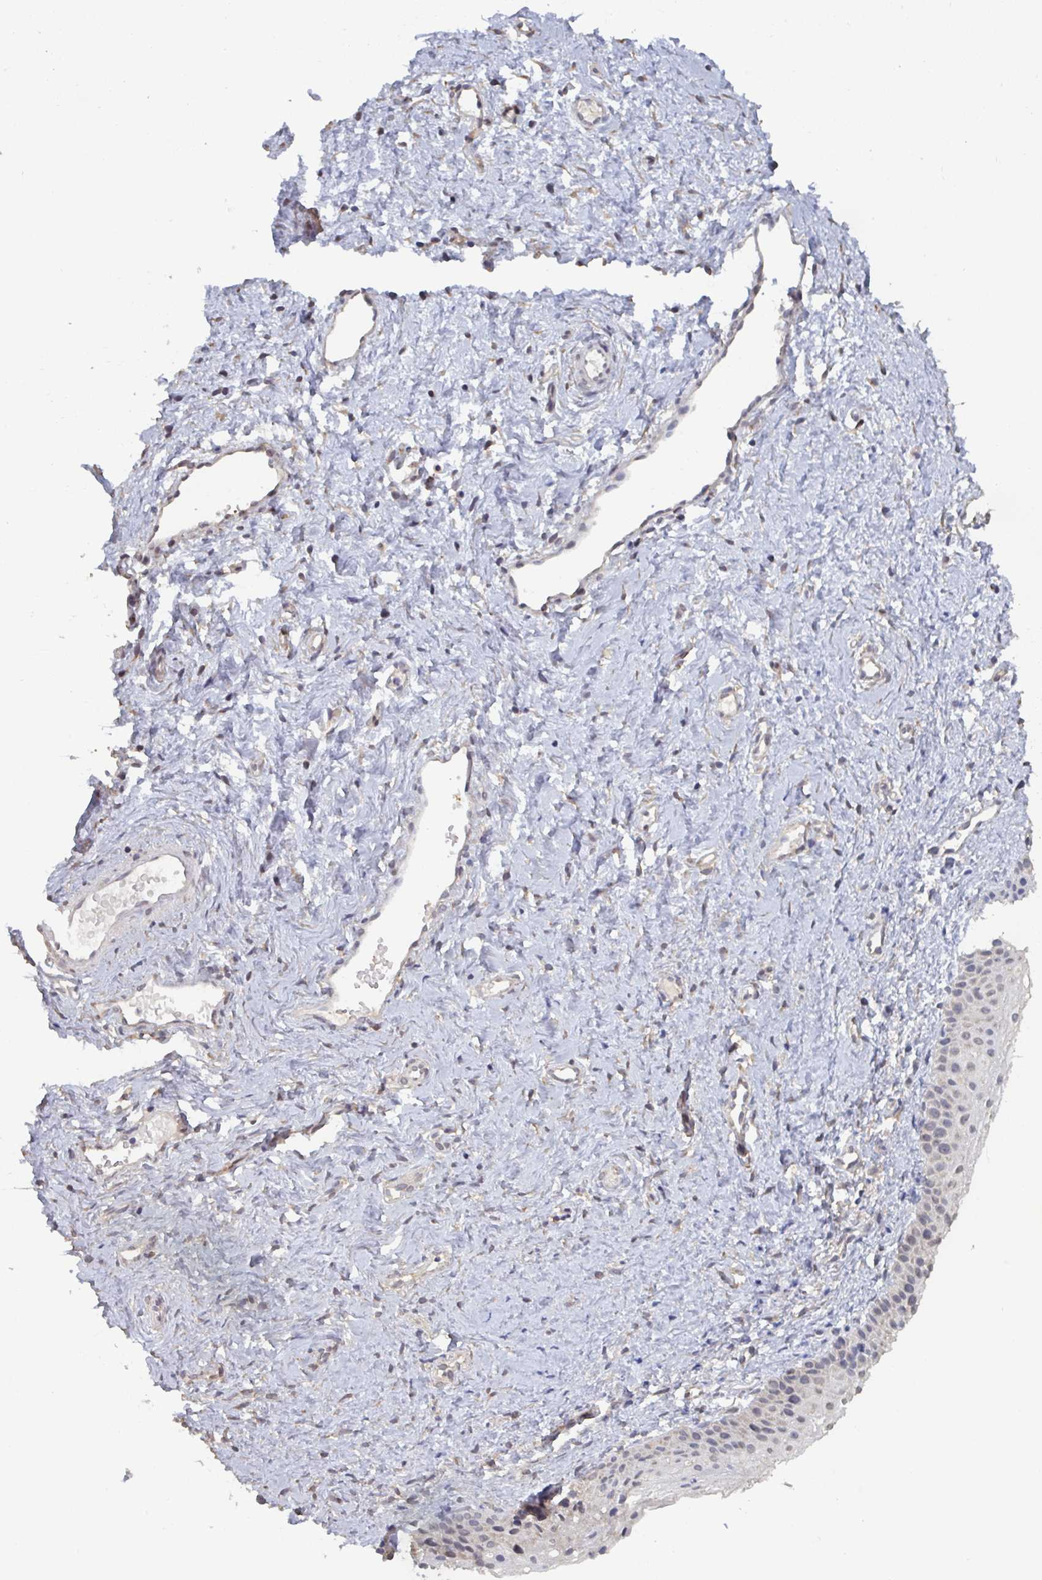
{"staining": {"intensity": "negative", "quantity": "none", "location": "none"}, "tissue": "vagina", "cell_type": "Squamous epithelial cells", "image_type": "normal", "snomed": [{"axis": "morphology", "description": "Normal tissue, NOS"}, {"axis": "topography", "description": "Vagina"}], "caption": "DAB (3,3'-diaminobenzidine) immunohistochemical staining of unremarkable human vagina reveals no significant positivity in squamous epithelial cells.", "gene": "LIX1", "patient": {"sex": "female", "age": 65}}